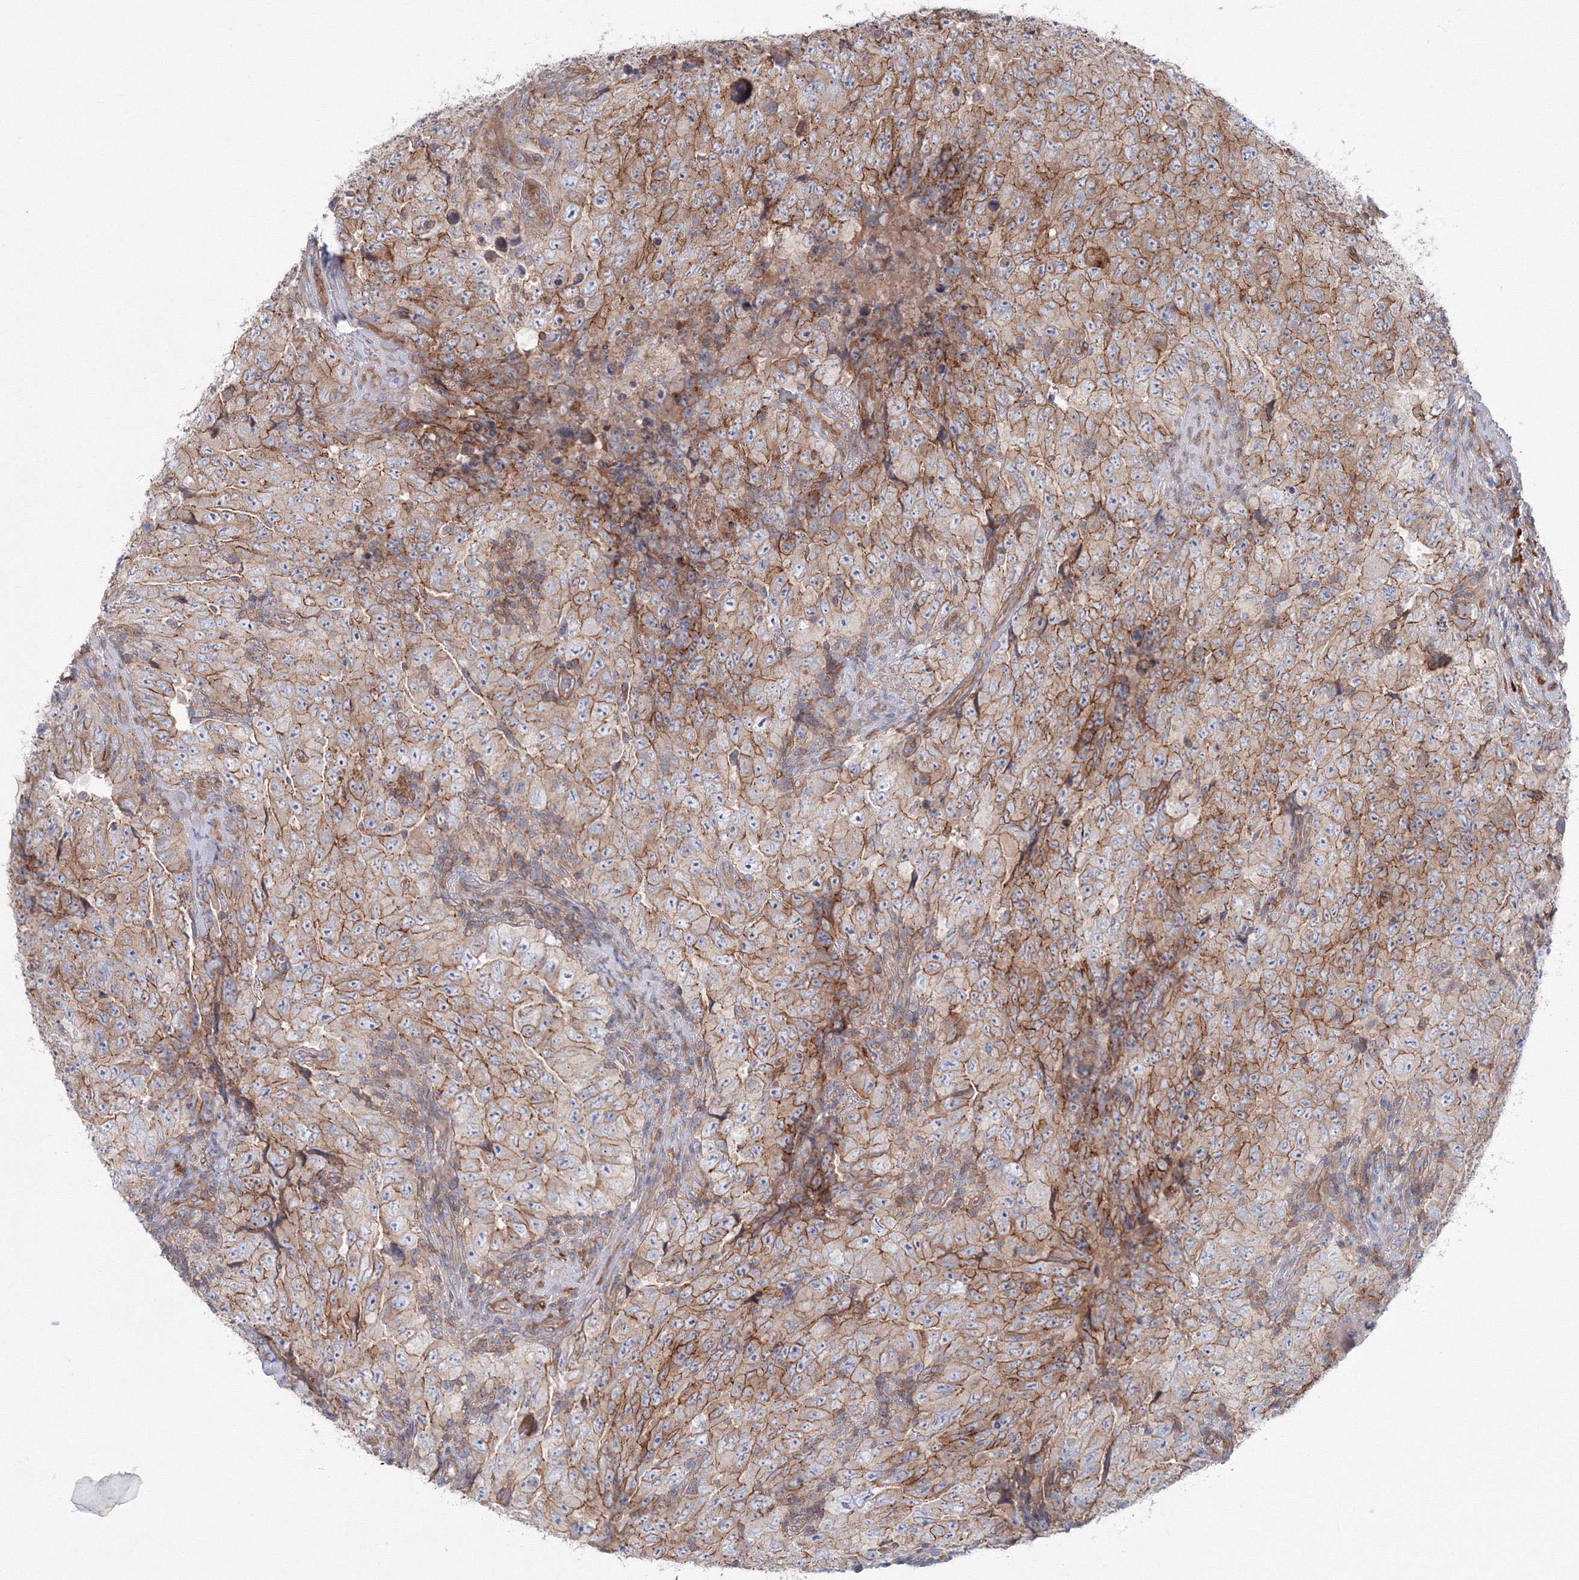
{"staining": {"intensity": "moderate", "quantity": ">75%", "location": "cytoplasmic/membranous"}, "tissue": "testis cancer", "cell_type": "Tumor cells", "image_type": "cancer", "snomed": [{"axis": "morphology", "description": "Carcinoma, Embryonal, NOS"}, {"axis": "topography", "description": "Testis"}], "caption": "Immunohistochemistry (IHC) micrograph of neoplastic tissue: testis embryonal carcinoma stained using IHC reveals medium levels of moderate protein expression localized specifically in the cytoplasmic/membranous of tumor cells, appearing as a cytoplasmic/membranous brown color.", "gene": "SH3PXD2A", "patient": {"sex": "male", "age": 26}}